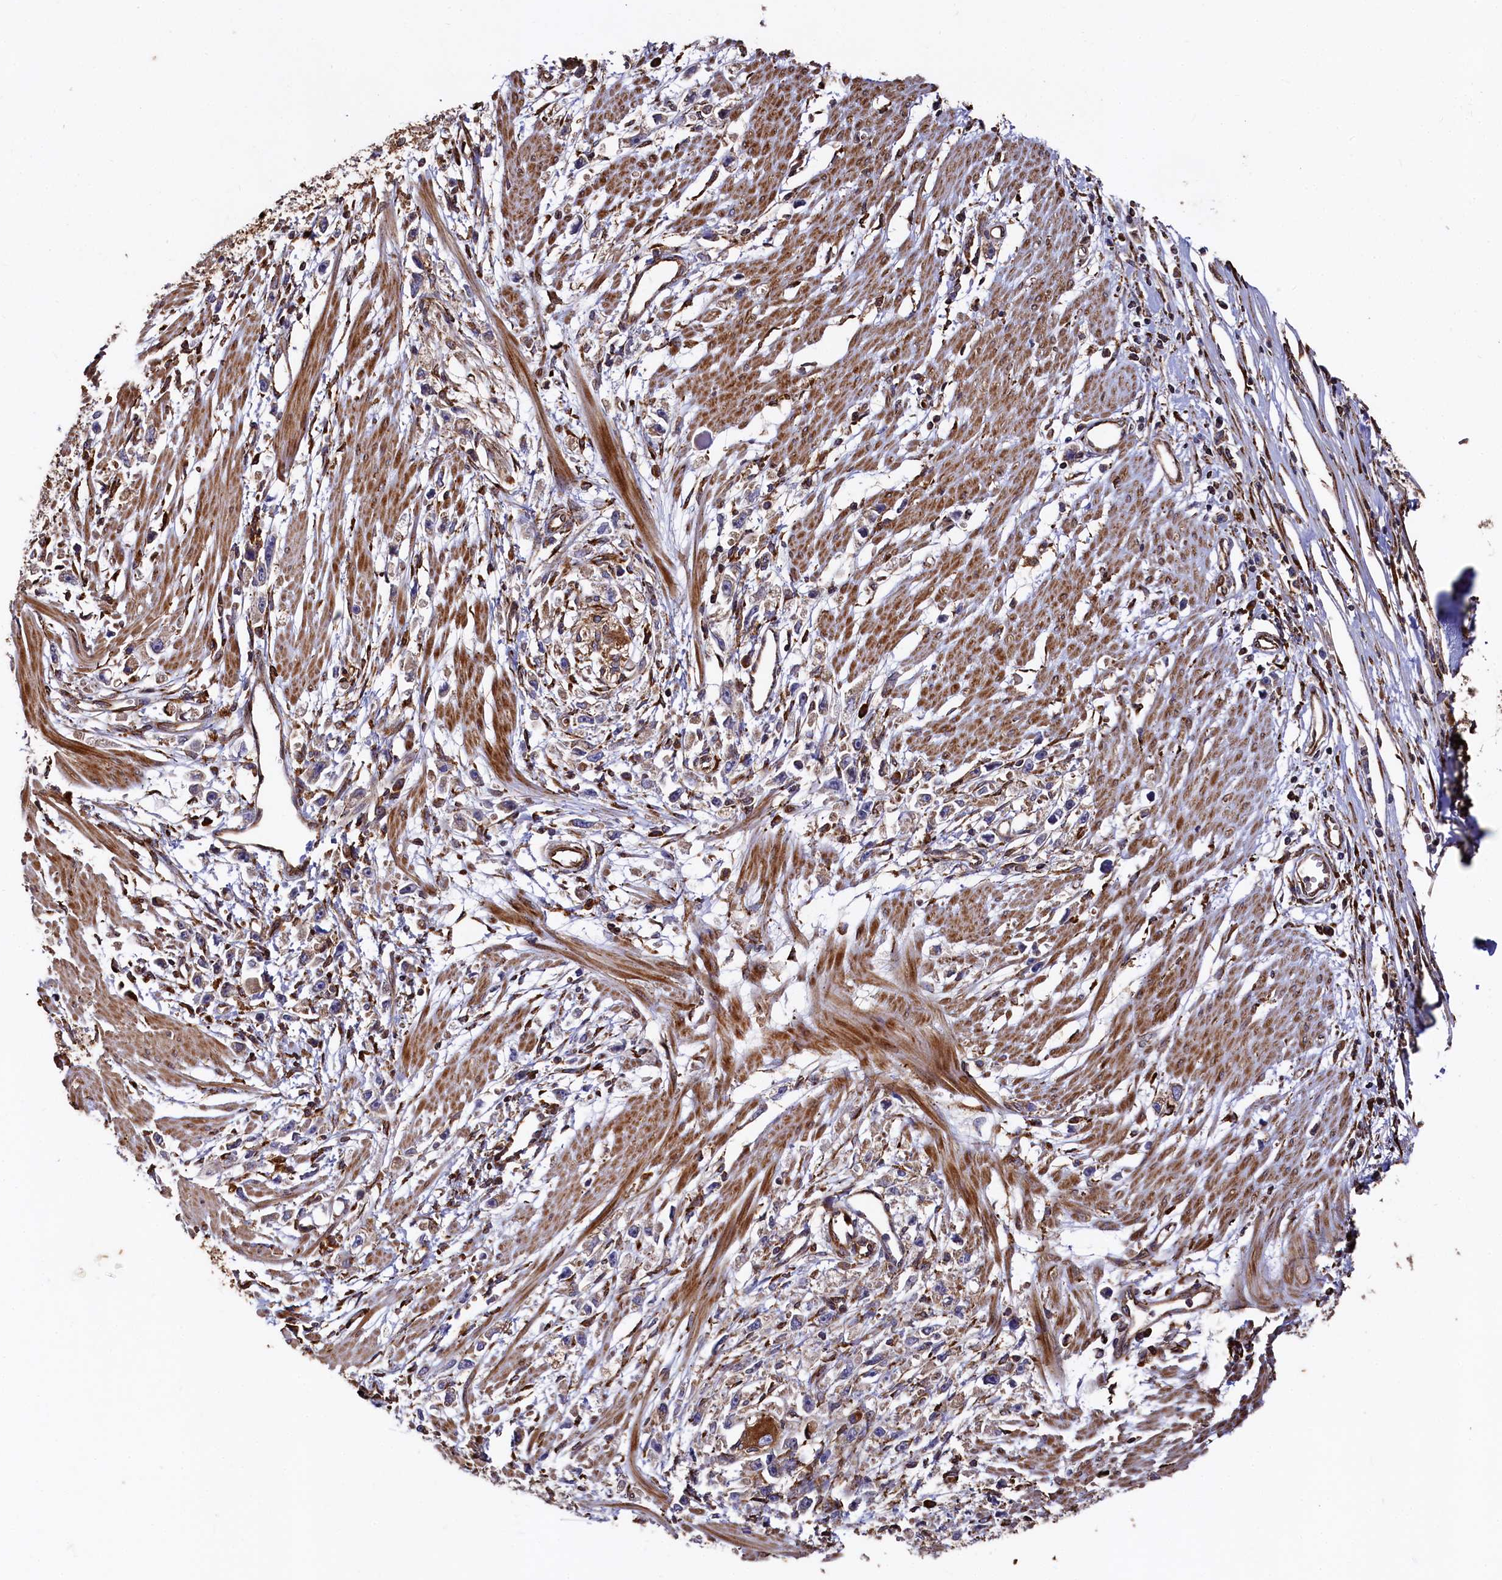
{"staining": {"intensity": "moderate", "quantity": "<25%", "location": "cytoplasmic/membranous"}, "tissue": "stomach cancer", "cell_type": "Tumor cells", "image_type": "cancer", "snomed": [{"axis": "morphology", "description": "Adenocarcinoma, NOS"}, {"axis": "topography", "description": "Stomach"}], "caption": "High-power microscopy captured an IHC micrograph of adenocarcinoma (stomach), revealing moderate cytoplasmic/membranous positivity in about <25% of tumor cells. The staining was performed using DAB to visualize the protein expression in brown, while the nuclei were stained in blue with hematoxylin (Magnification: 20x).", "gene": "NEURL1B", "patient": {"sex": "female", "age": 59}}